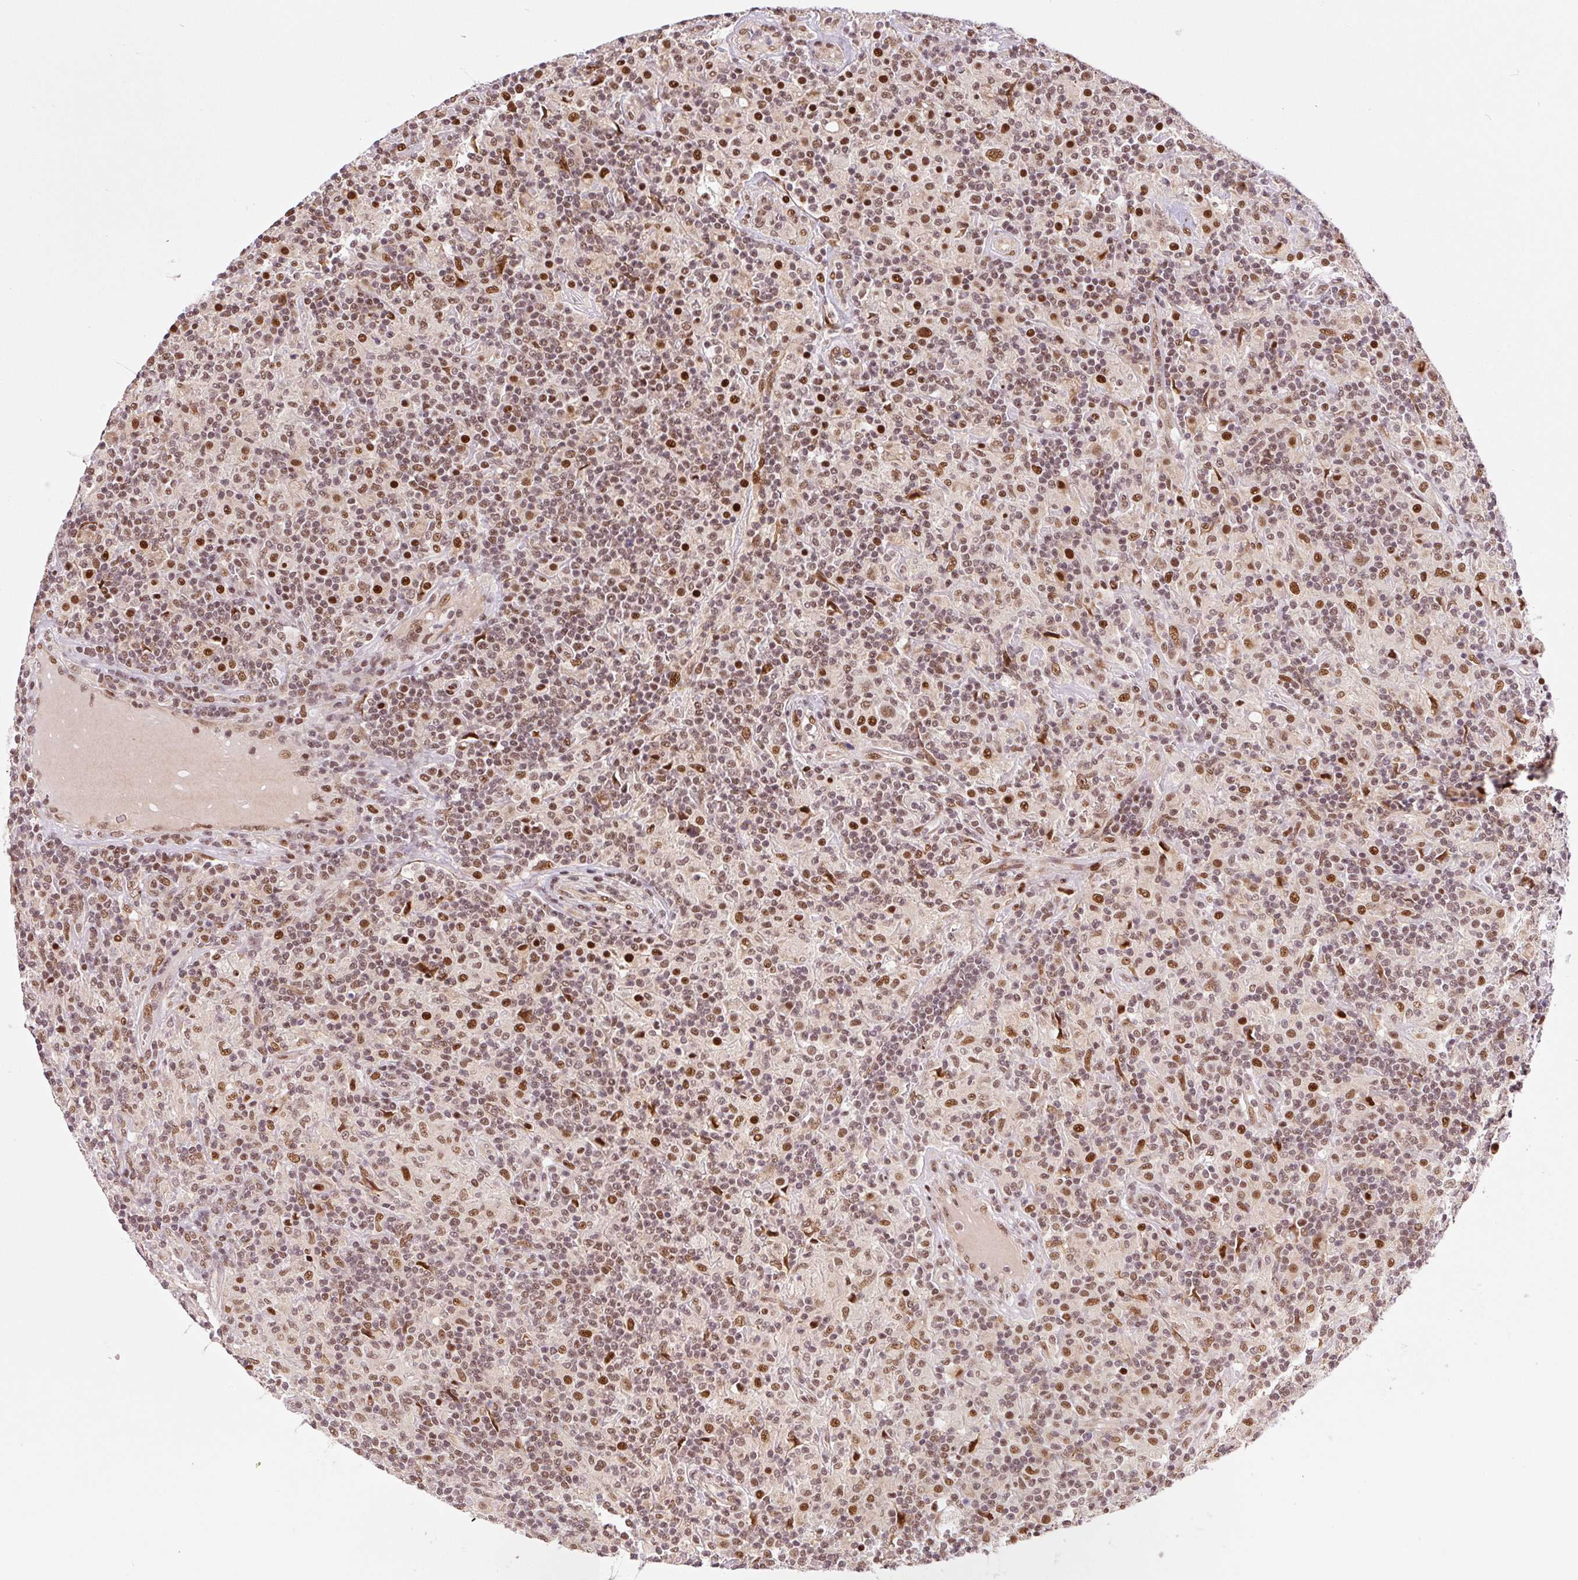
{"staining": {"intensity": "moderate", "quantity": ">75%", "location": "nuclear"}, "tissue": "lymphoma", "cell_type": "Tumor cells", "image_type": "cancer", "snomed": [{"axis": "morphology", "description": "Hodgkin's disease, NOS"}, {"axis": "topography", "description": "Lymph node"}], "caption": "Hodgkin's disease stained with a brown dye reveals moderate nuclear positive staining in about >75% of tumor cells.", "gene": "INTS8", "patient": {"sex": "male", "age": 70}}